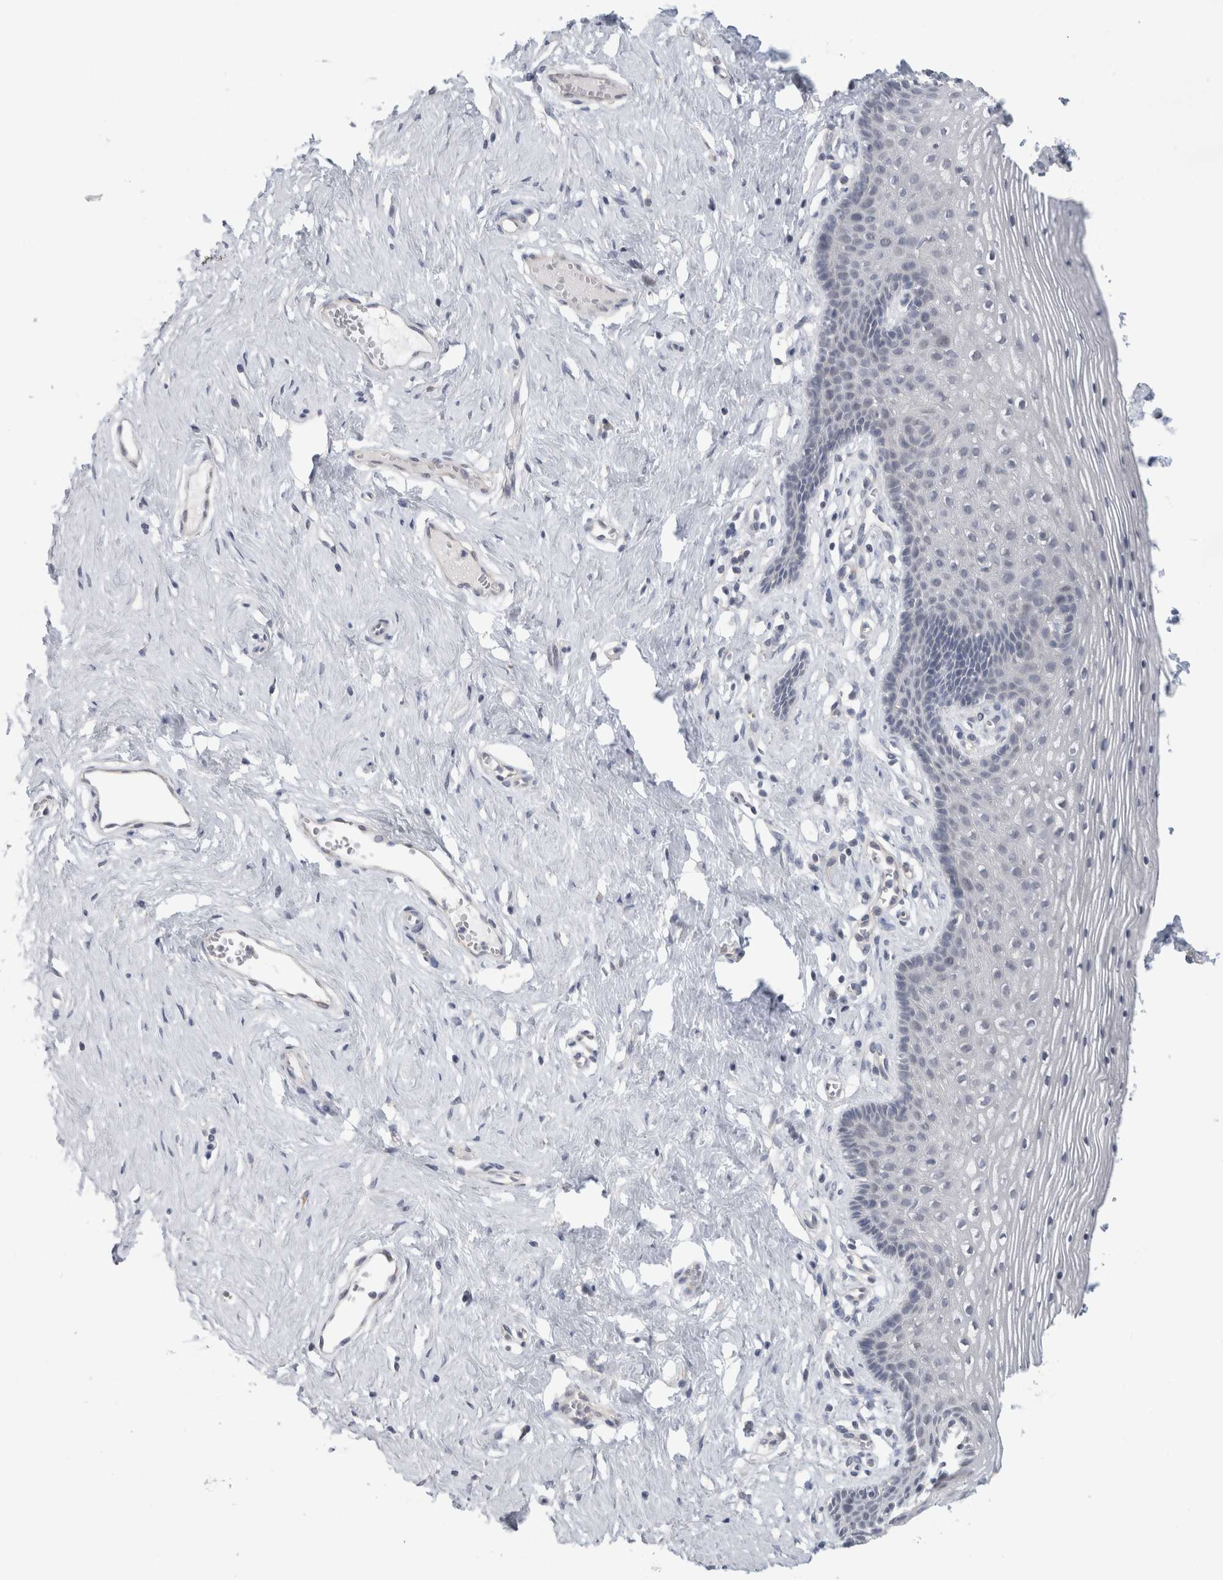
{"staining": {"intensity": "weak", "quantity": "<25%", "location": "cytoplasmic/membranous"}, "tissue": "vagina", "cell_type": "Squamous epithelial cells", "image_type": "normal", "snomed": [{"axis": "morphology", "description": "Normal tissue, NOS"}, {"axis": "topography", "description": "Vagina"}], "caption": "A micrograph of human vagina is negative for staining in squamous epithelial cells. (Stains: DAB immunohistochemistry with hematoxylin counter stain, Microscopy: brightfield microscopy at high magnification).", "gene": "SYTL5", "patient": {"sex": "female", "age": 32}}